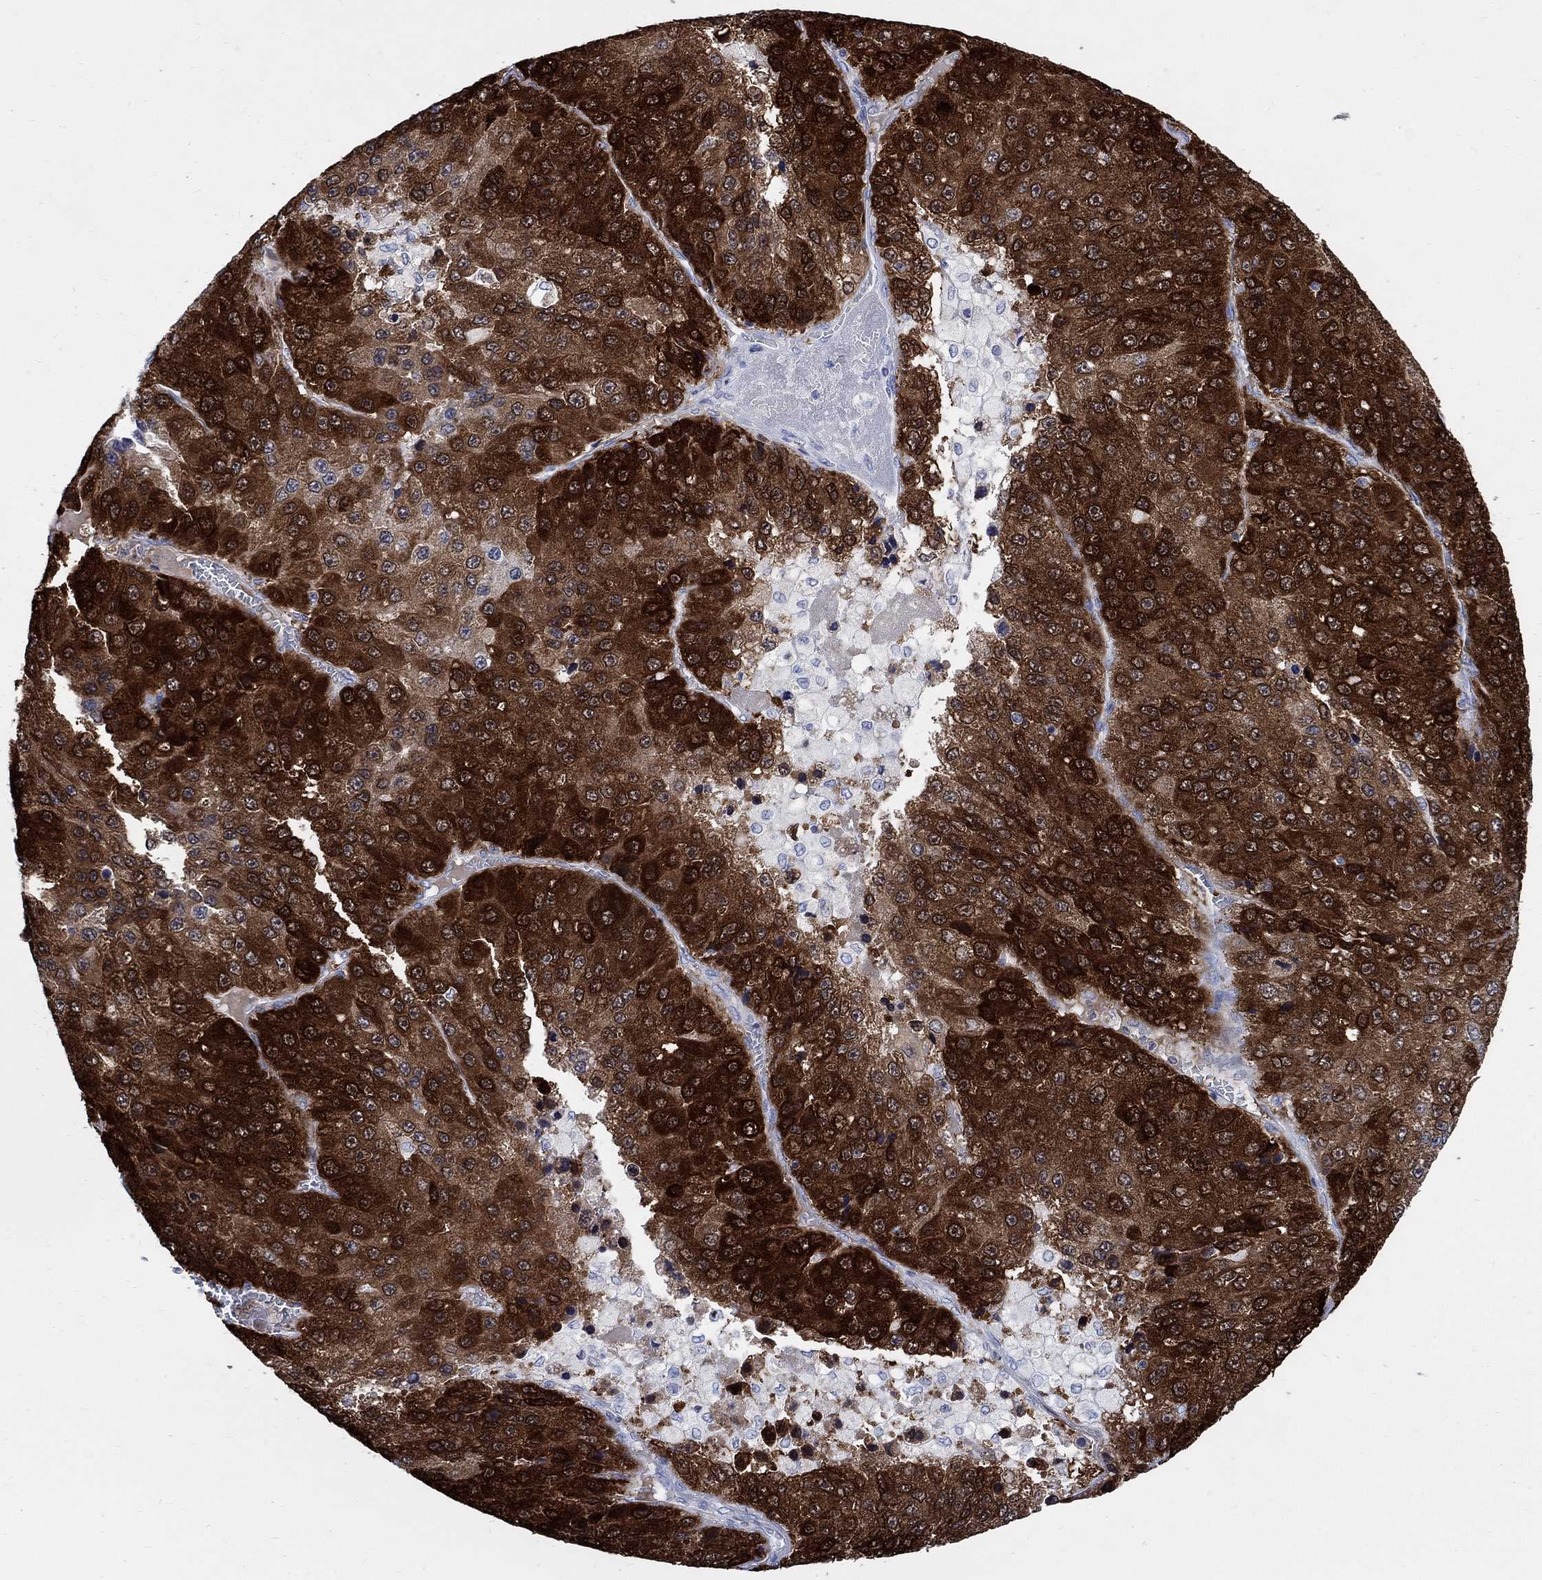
{"staining": {"intensity": "strong", "quantity": ">75%", "location": "cytoplasmic/membranous"}, "tissue": "liver cancer", "cell_type": "Tumor cells", "image_type": "cancer", "snomed": [{"axis": "morphology", "description": "Carcinoma, Hepatocellular, NOS"}, {"axis": "topography", "description": "Liver"}], "caption": "Immunohistochemical staining of liver cancer (hepatocellular carcinoma) reveals high levels of strong cytoplasmic/membranous positivity in approximately >75% of tumor cells. (IHC, brightfield microscopy, high magnification).", "gene": "CPLX2", "patient": {"sex": "female", "age": 73}}